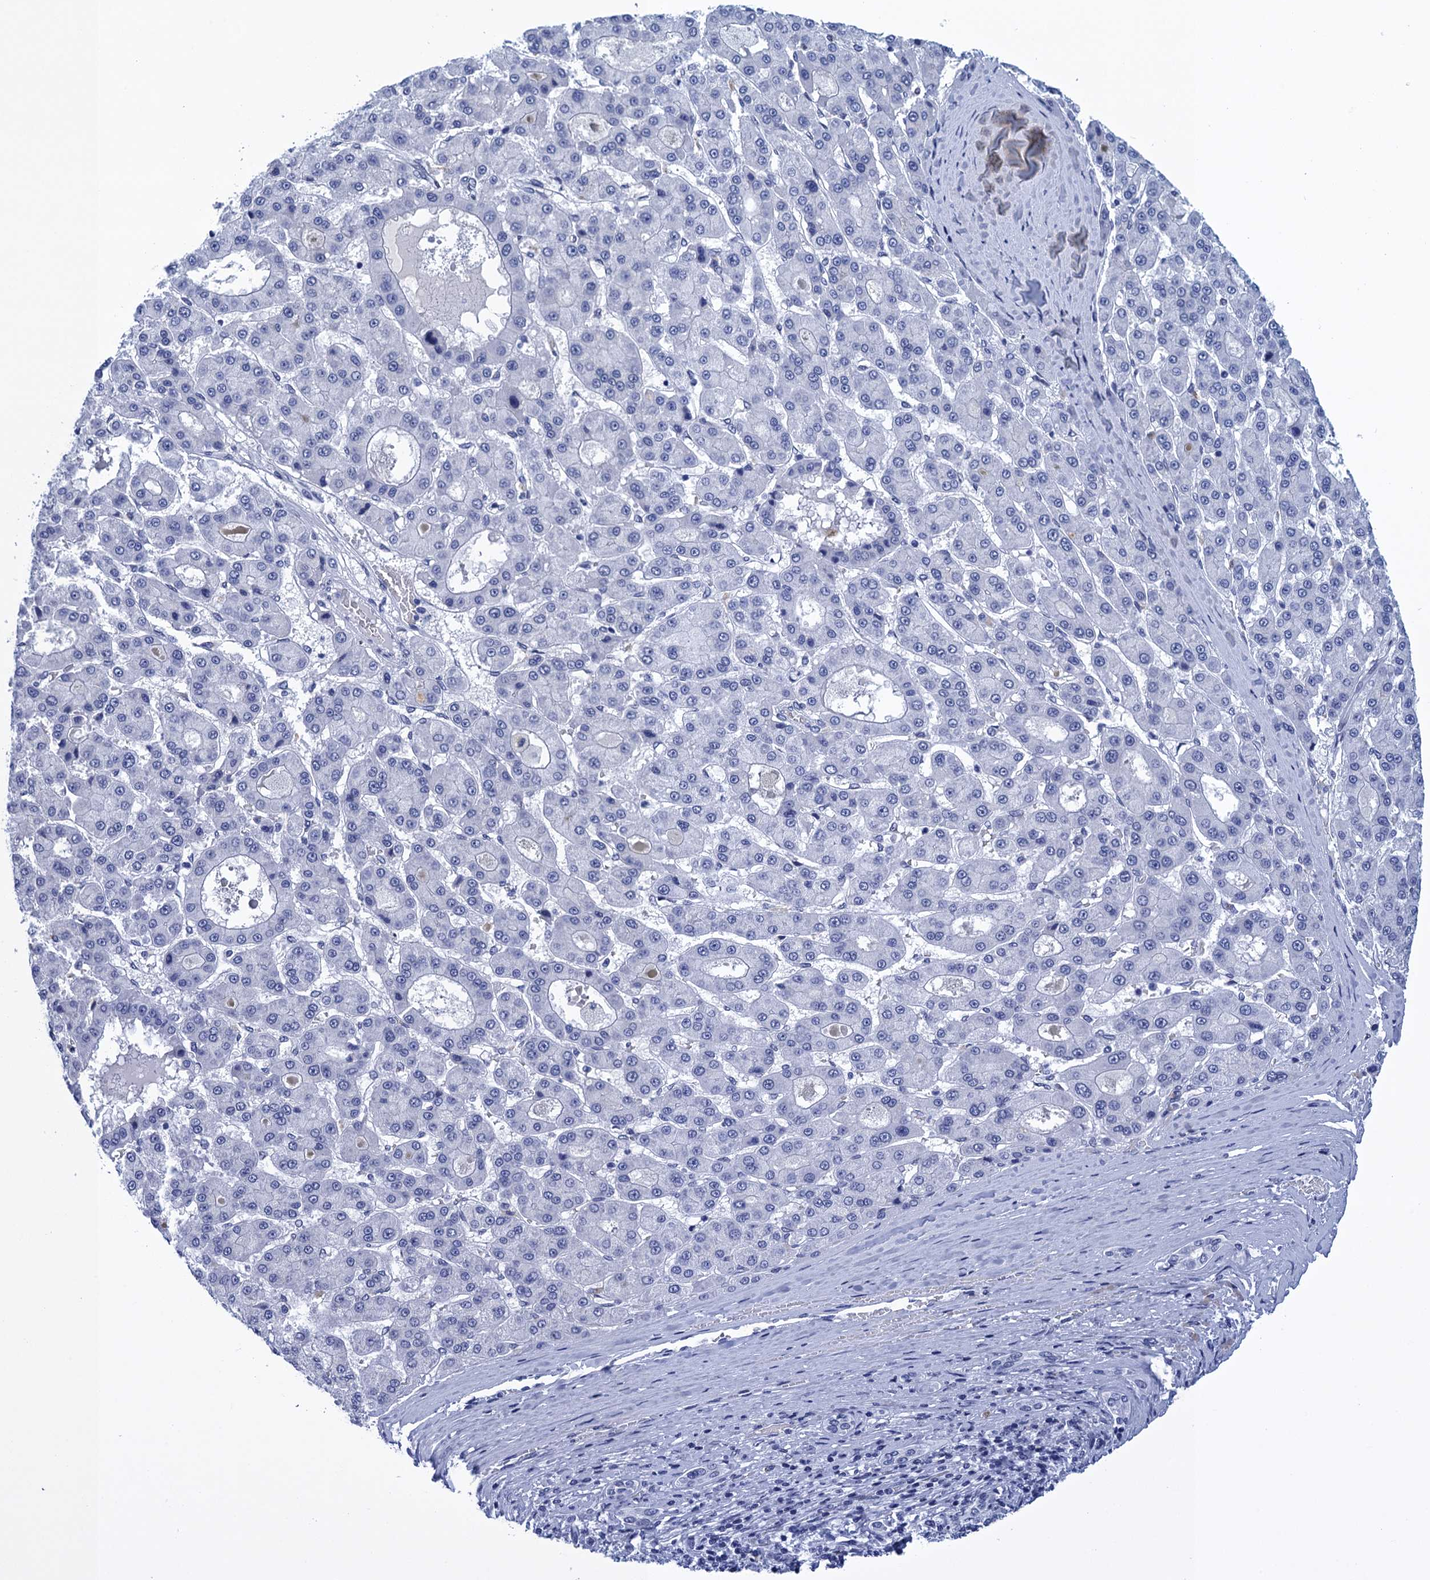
{"staining": {"intensity": "negative", "quantity": "none", "location": "none"}, "tissue": "liver cancer", "cell_type": "Tumor cells", "image_type": "cancer", "snomed": [{"axis": "morphology", "description": "Carcinoma, Hepatocellular, NOS"}, {"axis": "topography", "description": "Liver"}], "caption": "IHC of human liver cancer (hepatocellular carcinoma) reveals no expression in tumor cells.", "gene": "METTL25", "patient": {"sex": "male", "age": 70}}